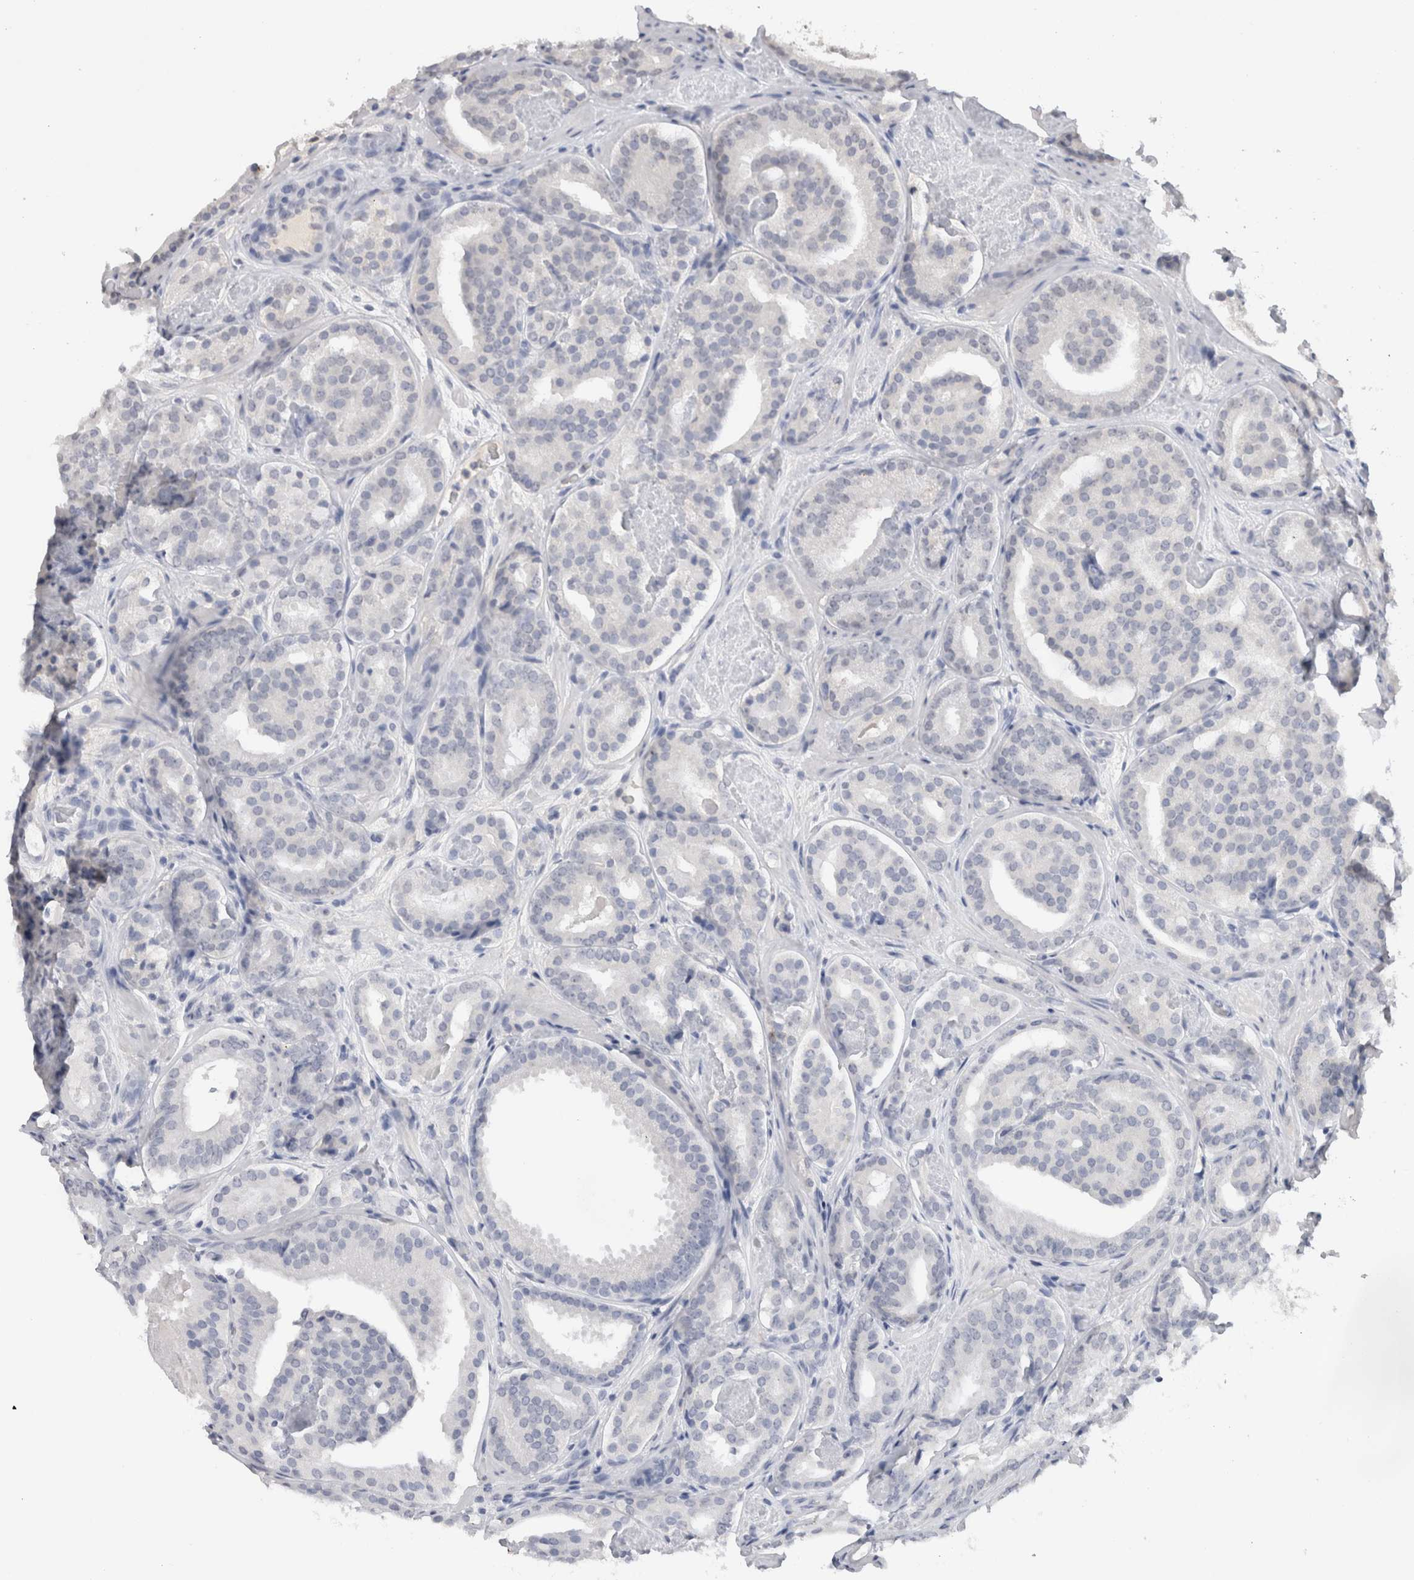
{"staining": {"intensity": "negative", "quantity": "none", "location": "none"}, "tissue": "prostate cancer", "cell_type": "Tumor cells", "image_type": "cancer", "snomed": [{"axis": "morphology", "description": "Adenocarcinoma, Low grade"}, {"axis": "topography", "description": "Prostate"}], "caption": "A histopathology image of prostate cancer (adenocarcinoma (low-grade)) stained for a protein demonstrates no brown staining in tumor cells.", "gene": "CADM3", "patient": {"sex": "male", "age": 69}}